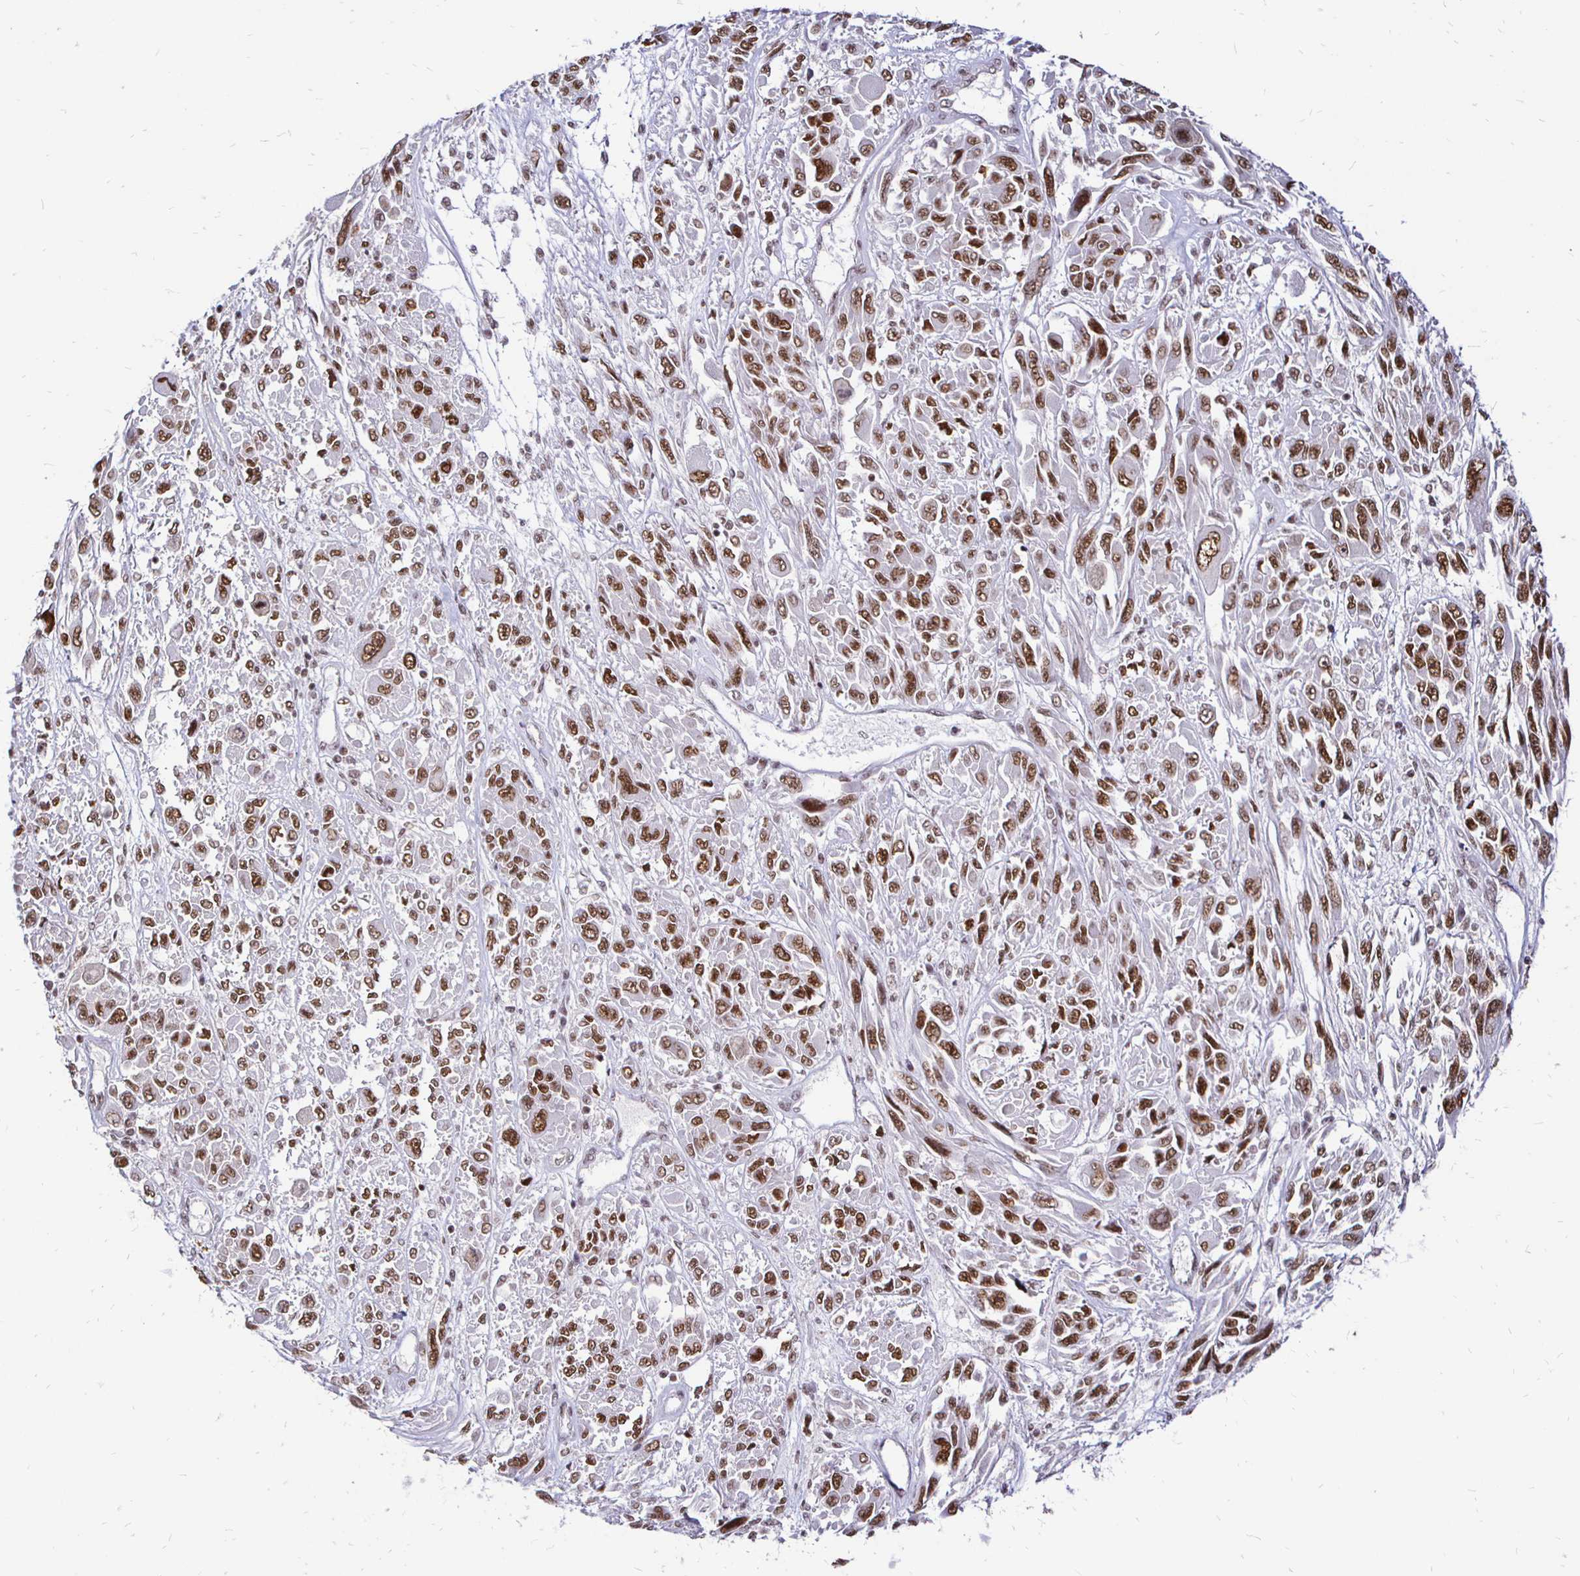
{"staining": {"intensity": "moderate", "quantity": ">75%", "location": "nuclear"}, "tissue": "melanoma", "cell_type": "Tumor cells", "image_type": "cancer", "snomed": [{"axis": "morphology", "description": "Malignant melanoma, NOS"}, {"axis": "topography", "description": "Skin"}], "caption": "Tumor cells exhibit moderate nuclear expression in about >75% of cells in melanoma.", "gene": "SIN3A", "patient": {"sex": "female", "age": 91}}